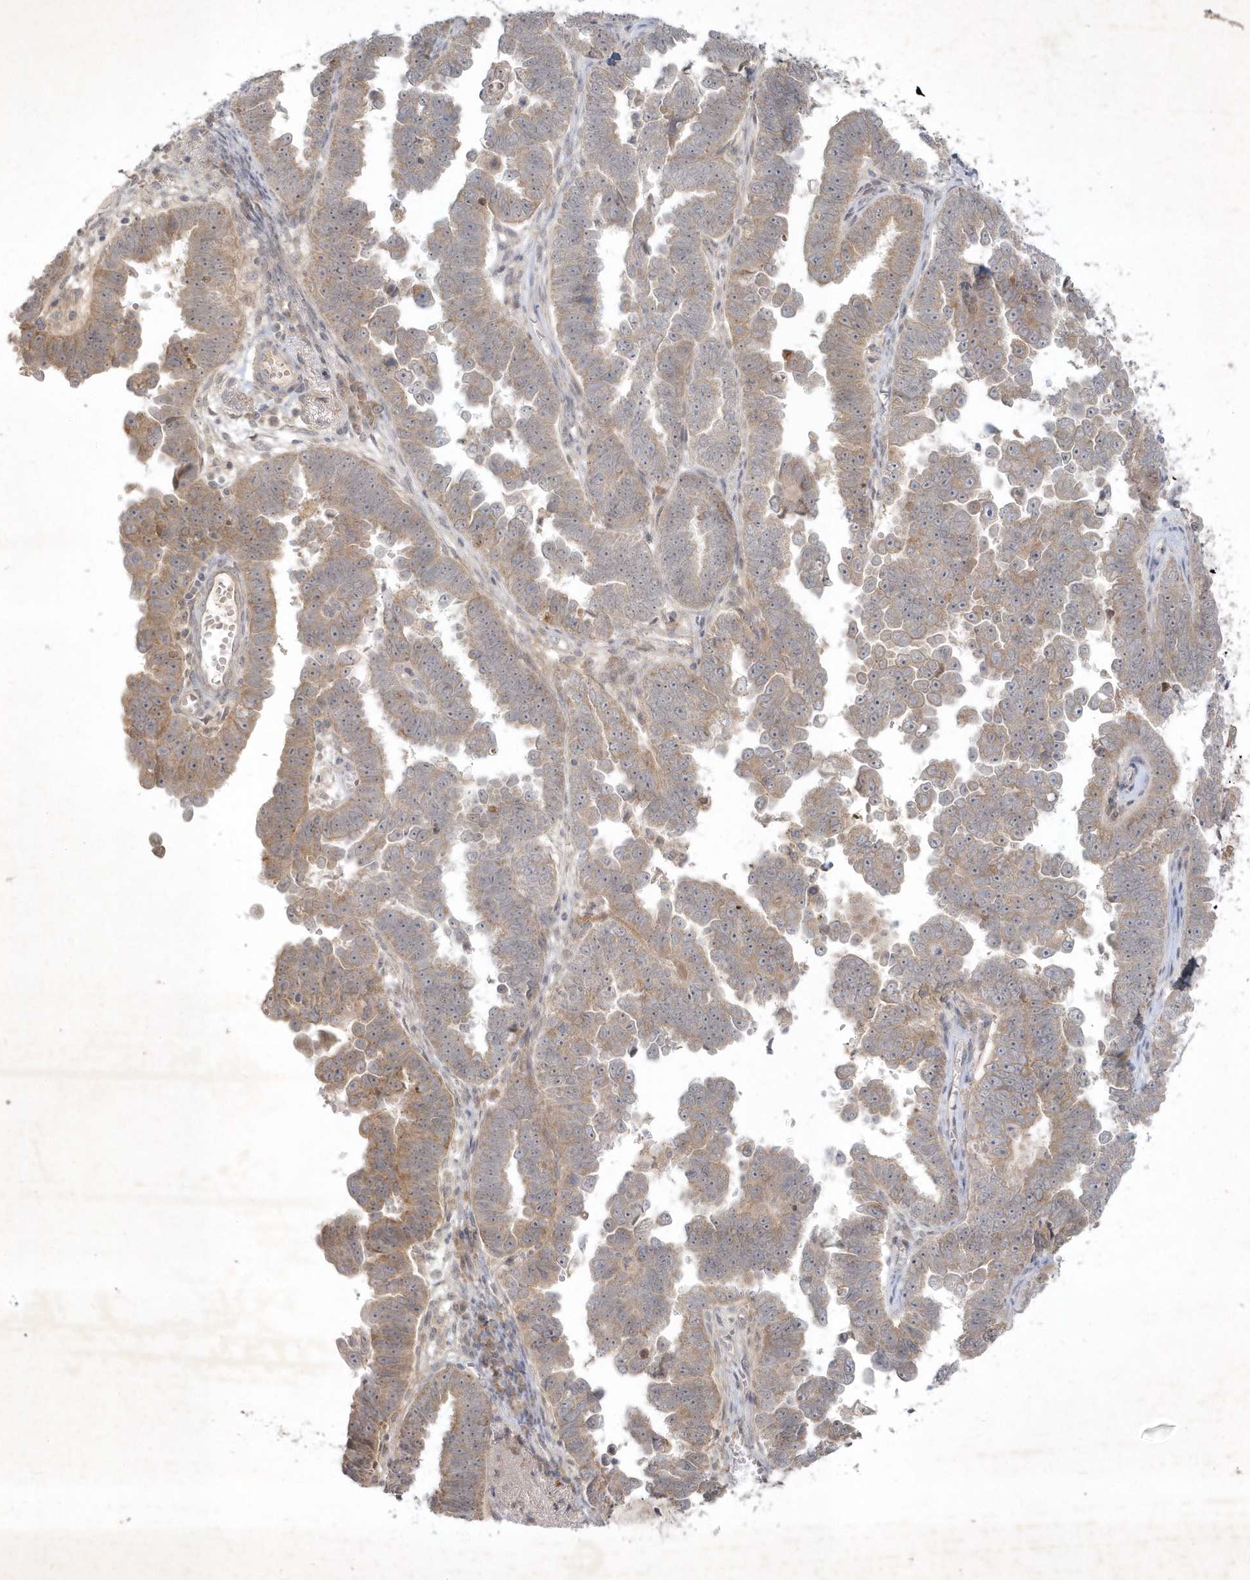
{"staining": {"intensity": "moderate", "quantity": ">75%", "location": "cytoplasmic/membranous"}, "tissue": "endometrial cancer", "cell_type": "Tumor cells", "image_type": "cancer", "snomed": [{"axis": "morphology", "description": "Adenocarcinoma, NOS"}, {"axis": "topography", "description": "Endometrium"}], "caption": "Protein expression analysis of human endometrial cancer (adenocarcinoma) reveals moderate cytoplasmic/membranous staining in about >75% of tumor cells.", "gene": "BOD1", "patient": {"sex": "female", "age": 75}}